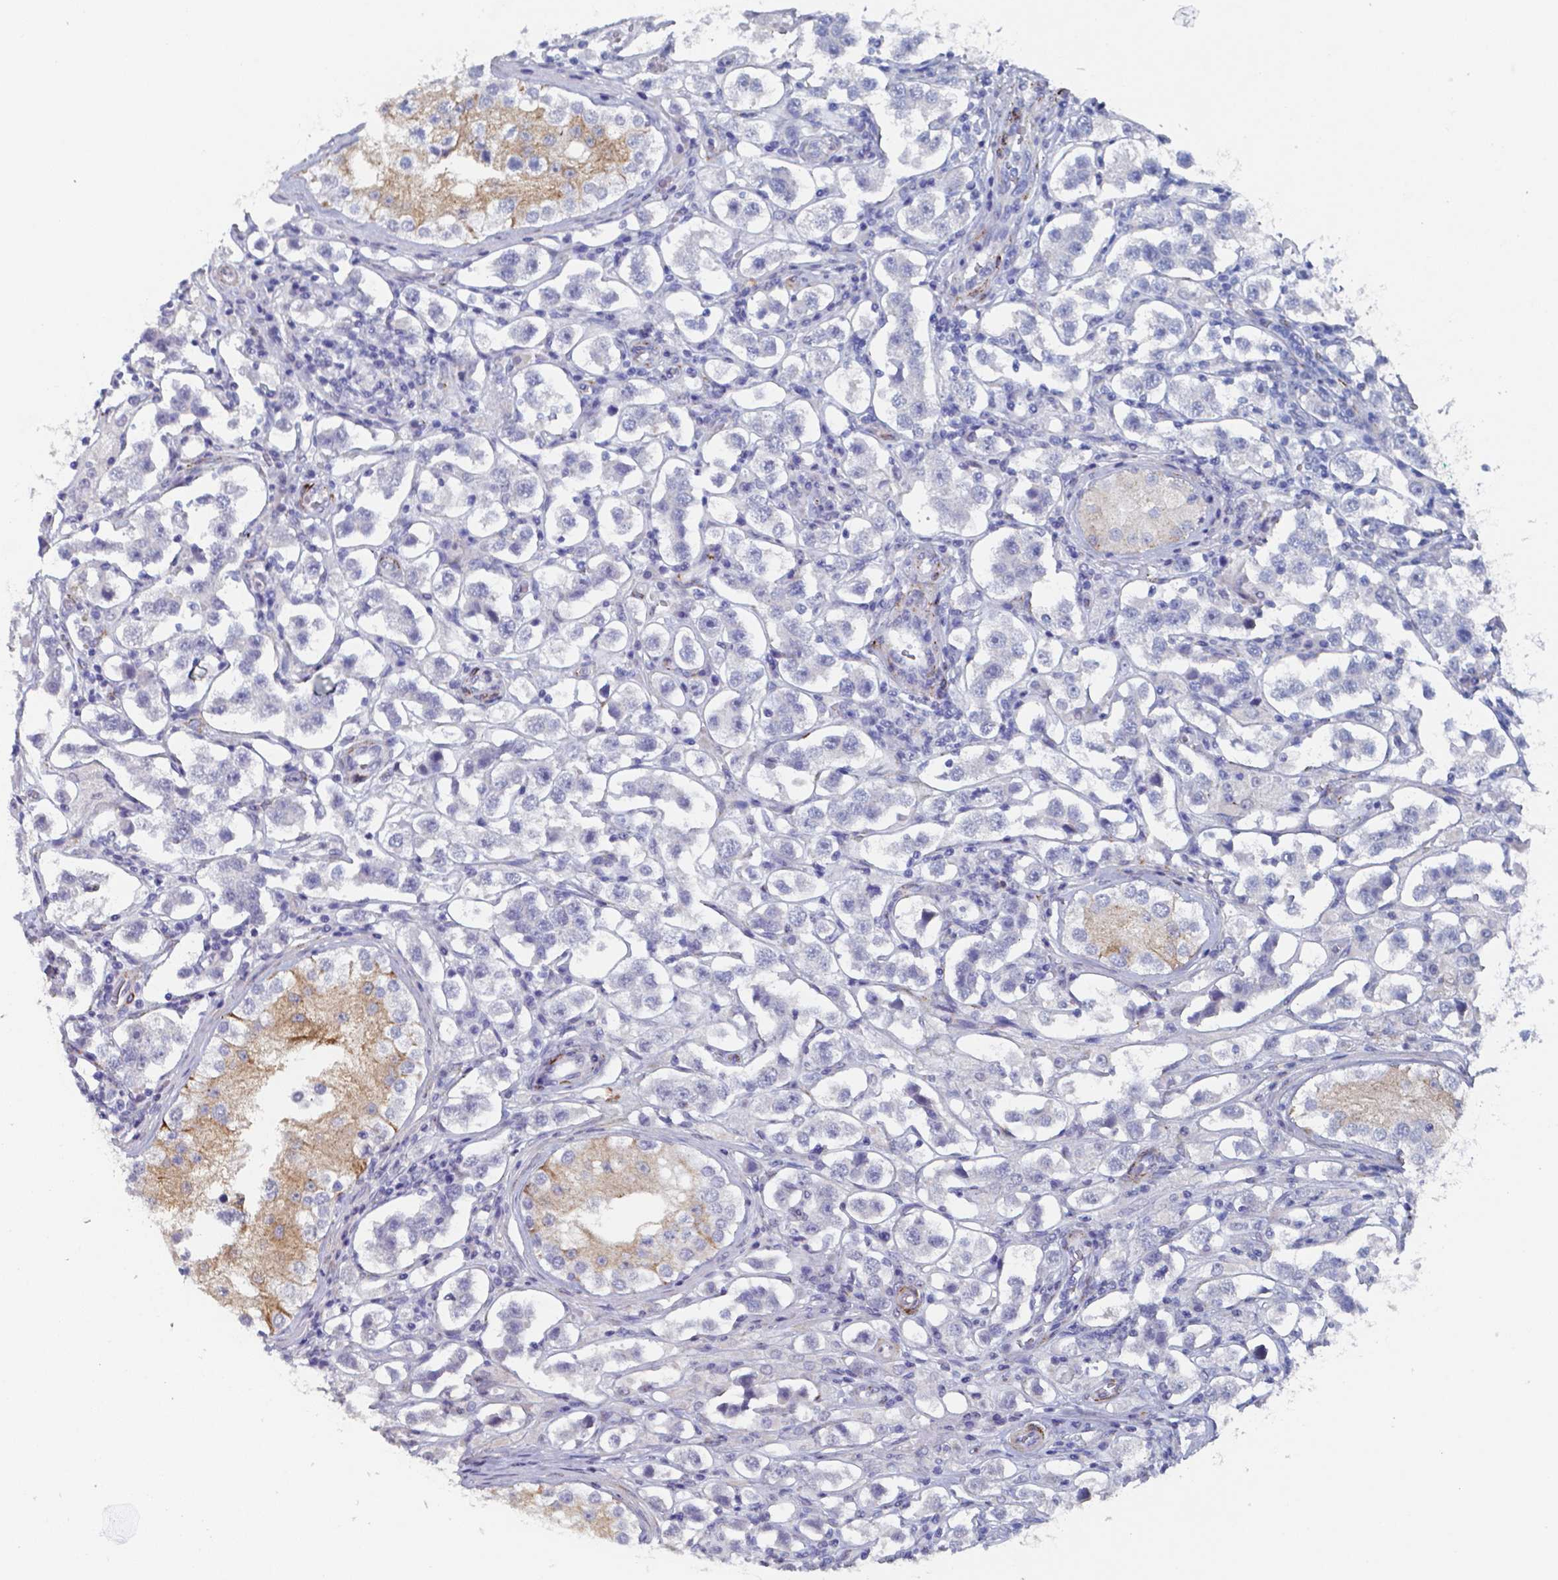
{"staining": {"intensity": "negative", "quantity": "none", "location": "none"}, "tissue": "testis cancer", "cell_type": "Tumor cells", "image_type": "cancer", "snomed": [{"axis": "morphology", "description": "Seminoma, NOS"}, {"axis": "topography", "description": "Testis"}], "caption": "Tumor cells show no significant protein positivity in testis cancer.", "gene": "PLA2R1", "patient": {"sex": "male", "age": 37}}